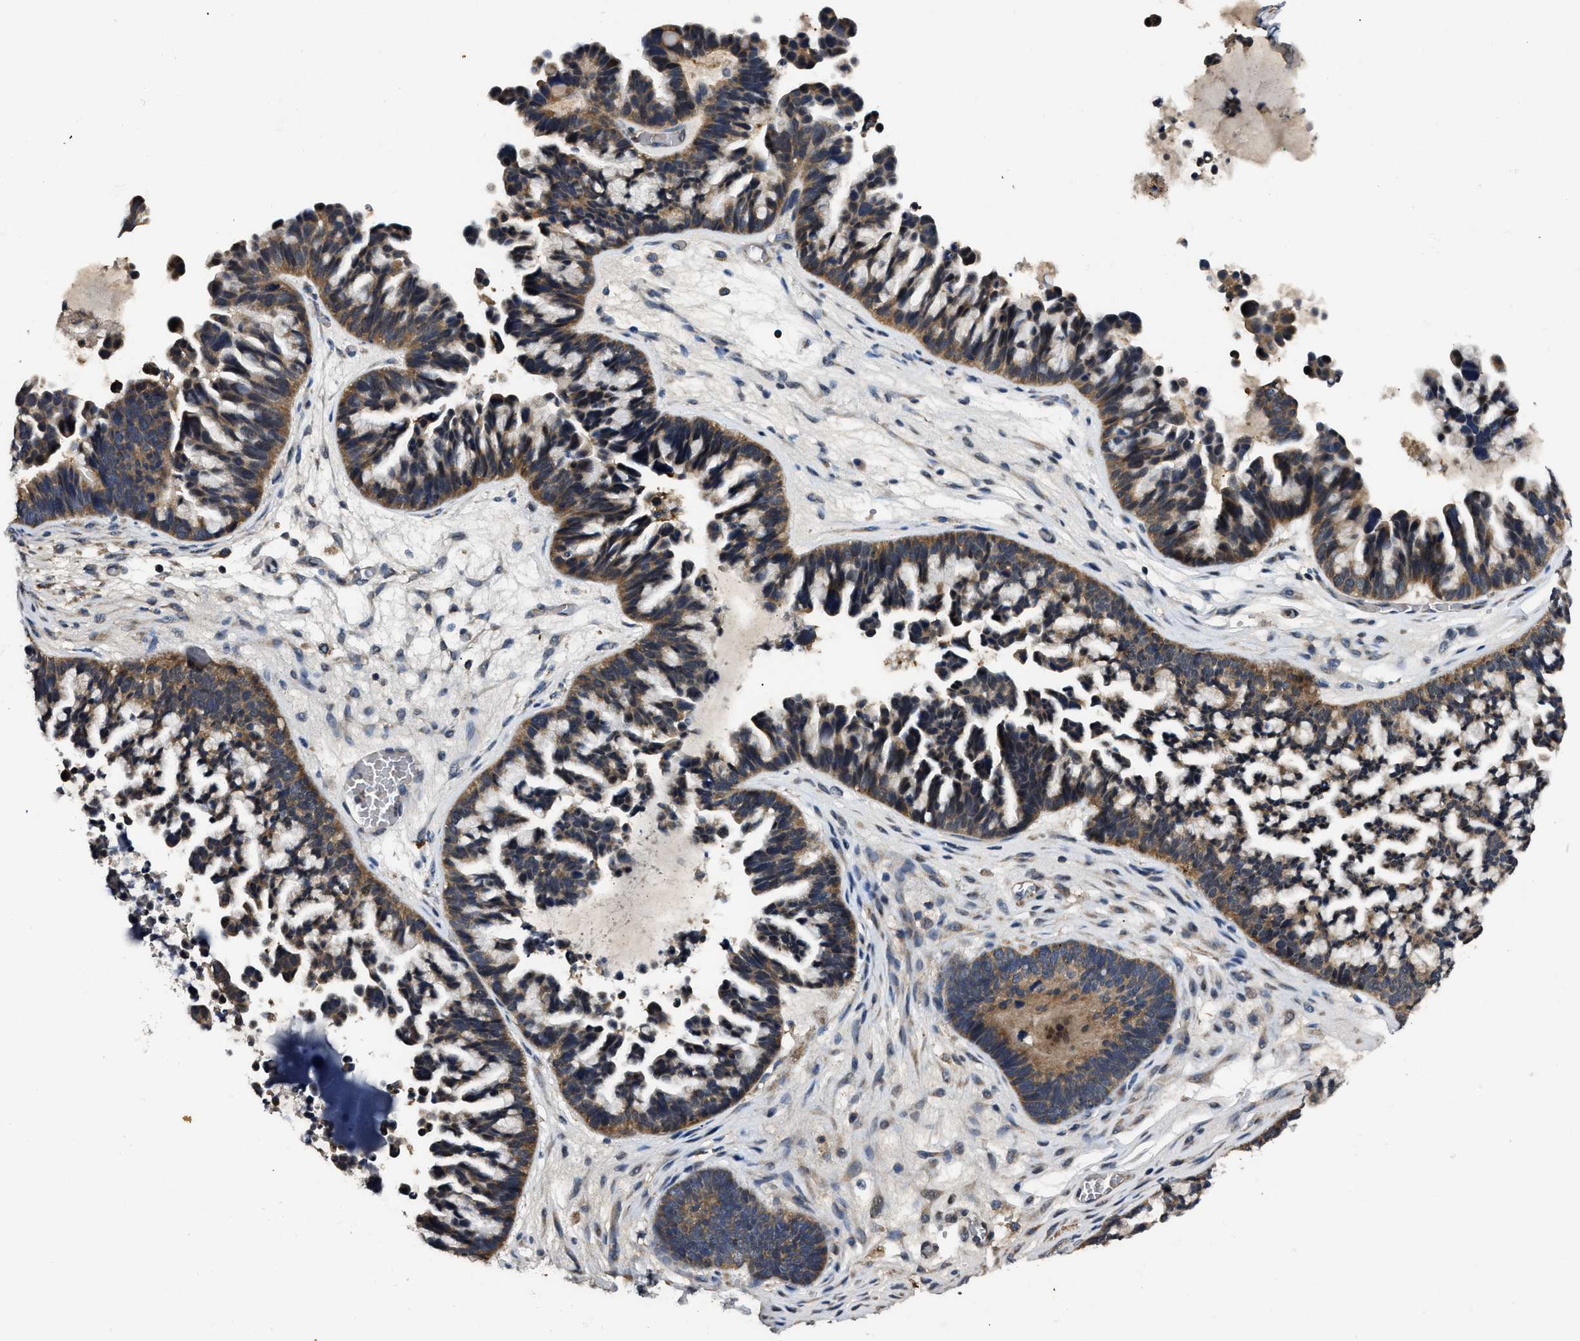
{"staining": {"intensity": "moderate", "quantity": ">75%", "location": "cytoplasmic/membranous"}, "tissue": "ovarian cancer", "cell_type": "Tumor cells", "image_type": "cancer", "snomed": [{"axis": "morphology", "description": "Cystadenocarcinoma, serous, NOS"}, {"axis": "topography", "description": "Ovary"}], "caption": "A medium amount of moderate cytoplasmic/membranous expression is present in approximately >75% of tumor cells in ovarian cancer tissue. (DAB (3,3'-diaminobenzidine) IHC with brightfield microscopy, high magnification).", "gene": "GET4", "patient": {"sex": "female", "age": 56}}